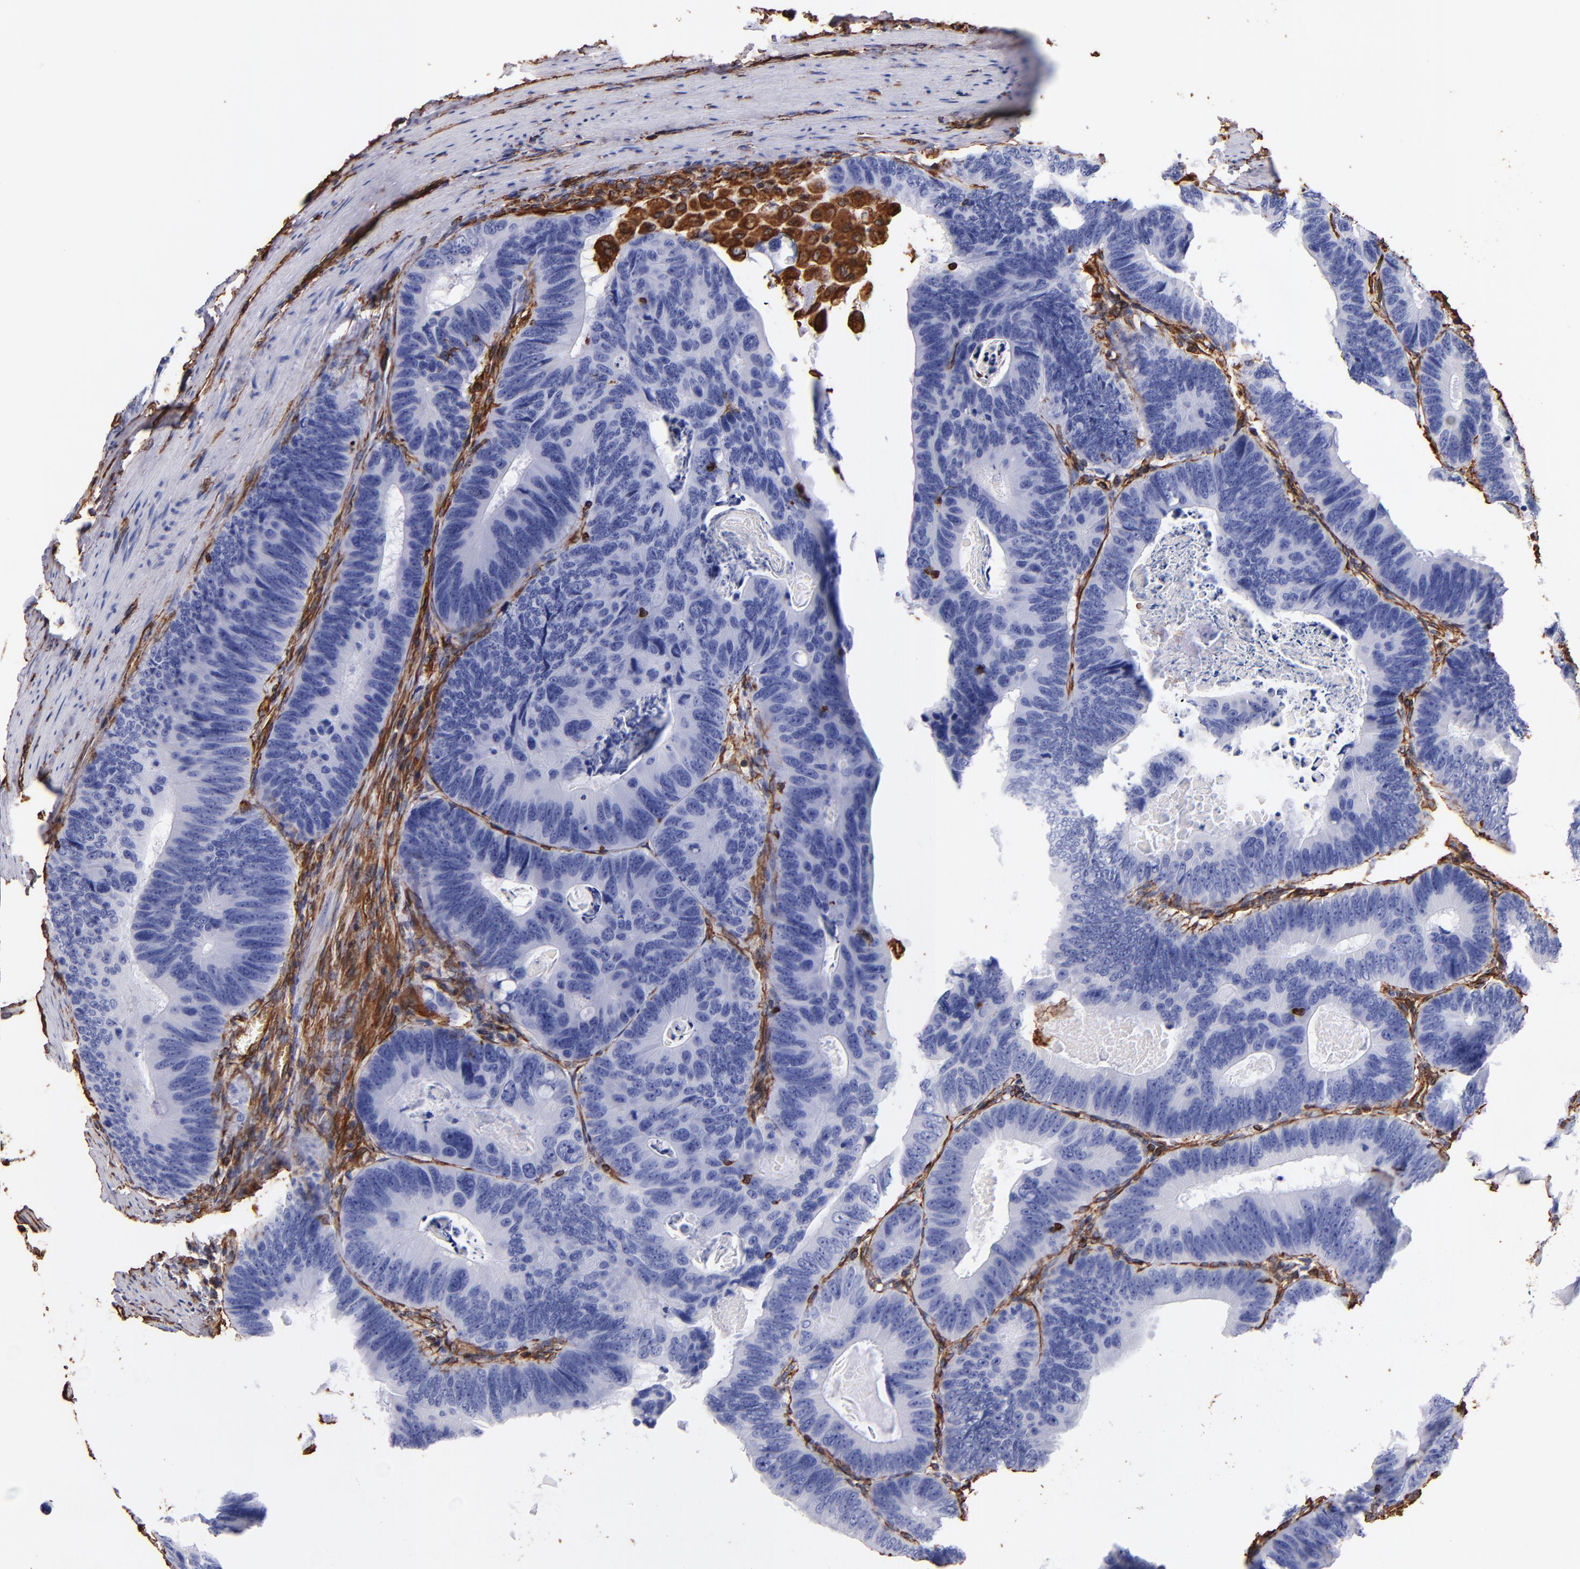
{"staining": {"intensity": "negative", "quantity": "none", "location": "none"}, "tissue": "colorectal cancer", "cell_type": "Tumor cells", "image_type": "cancer", "snomed": [{"axis": "morphology", "description": "Adenocarcinoma, NOS"}, {"axis": "topography", "description": "Colon"}], "caption": "This is a micrograph of IHC staining of colorectal cancer, which shows no expression in tumor cells.", "gene": "VIM", "patient": {"sex": "female", "age": 55}}